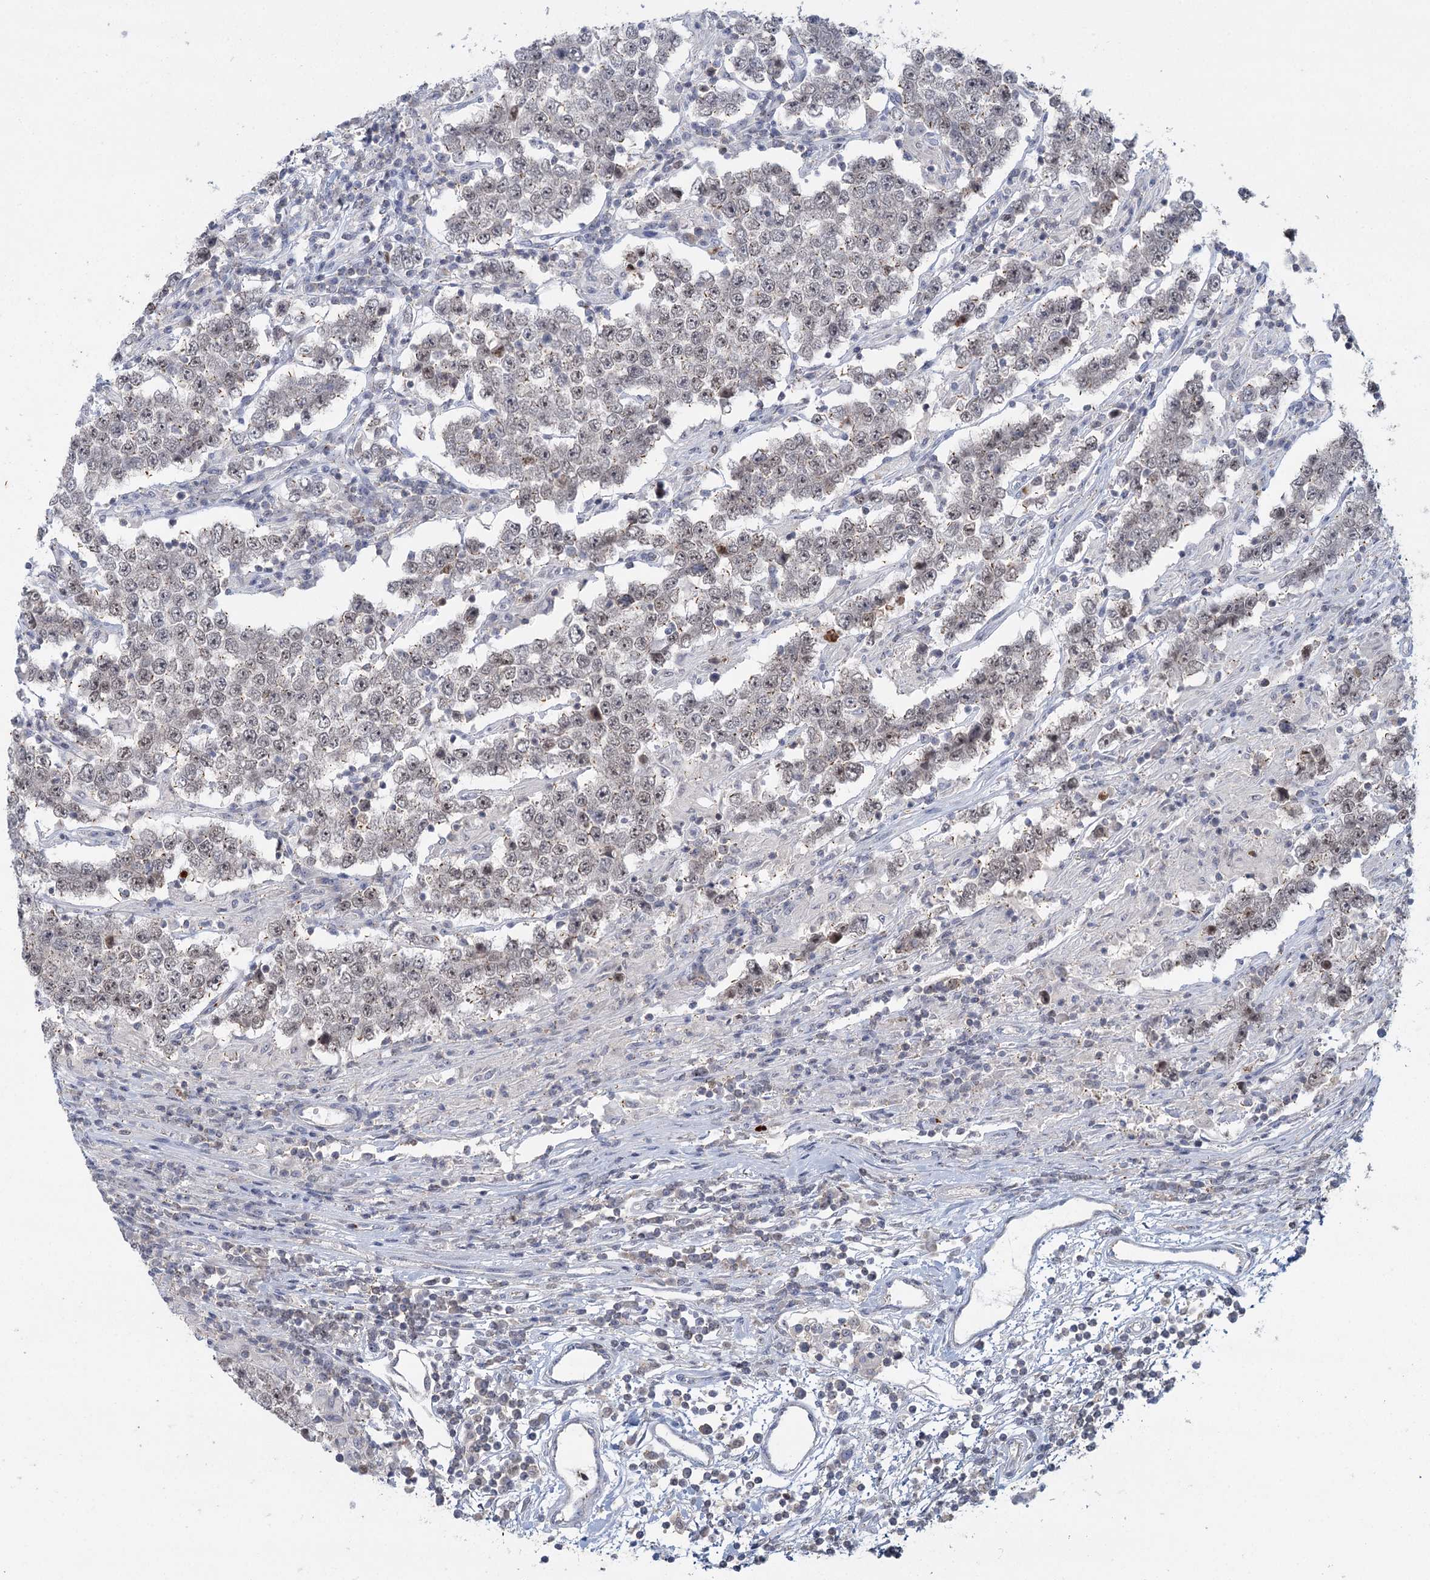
{"staining": {"intensity": "weak", "quantity": "25%-75%", "location": "nuclear"}, "tissue": "testis cancer", "cell_type": "Tumor cells", "image_type": "cancer", "snomed": [{"axis": "morphology", "description": "Normal tissue, NOS"}, {"axis": "morphology", "description": "Urothelial carcinoma, High grade"}, {"axis": "morphology", "description": "Seminoma, NOS"}, {"axis": "morphology", "description": "Carcinoma, Embryonal, NOS"}, {"axis": "topography", "description": "Urinary bladder"}, {"axis": "topography", "description": "Testis"}], "caption": "Immunohistochemistry (IHC) of human embryonal carcinoma (testis) demonstrates low levels of weak nuclear expression in about 25%-75% of tumor cells.", "gene": "GPATCH11", "patient": {"sex": "male", "age": 41}}